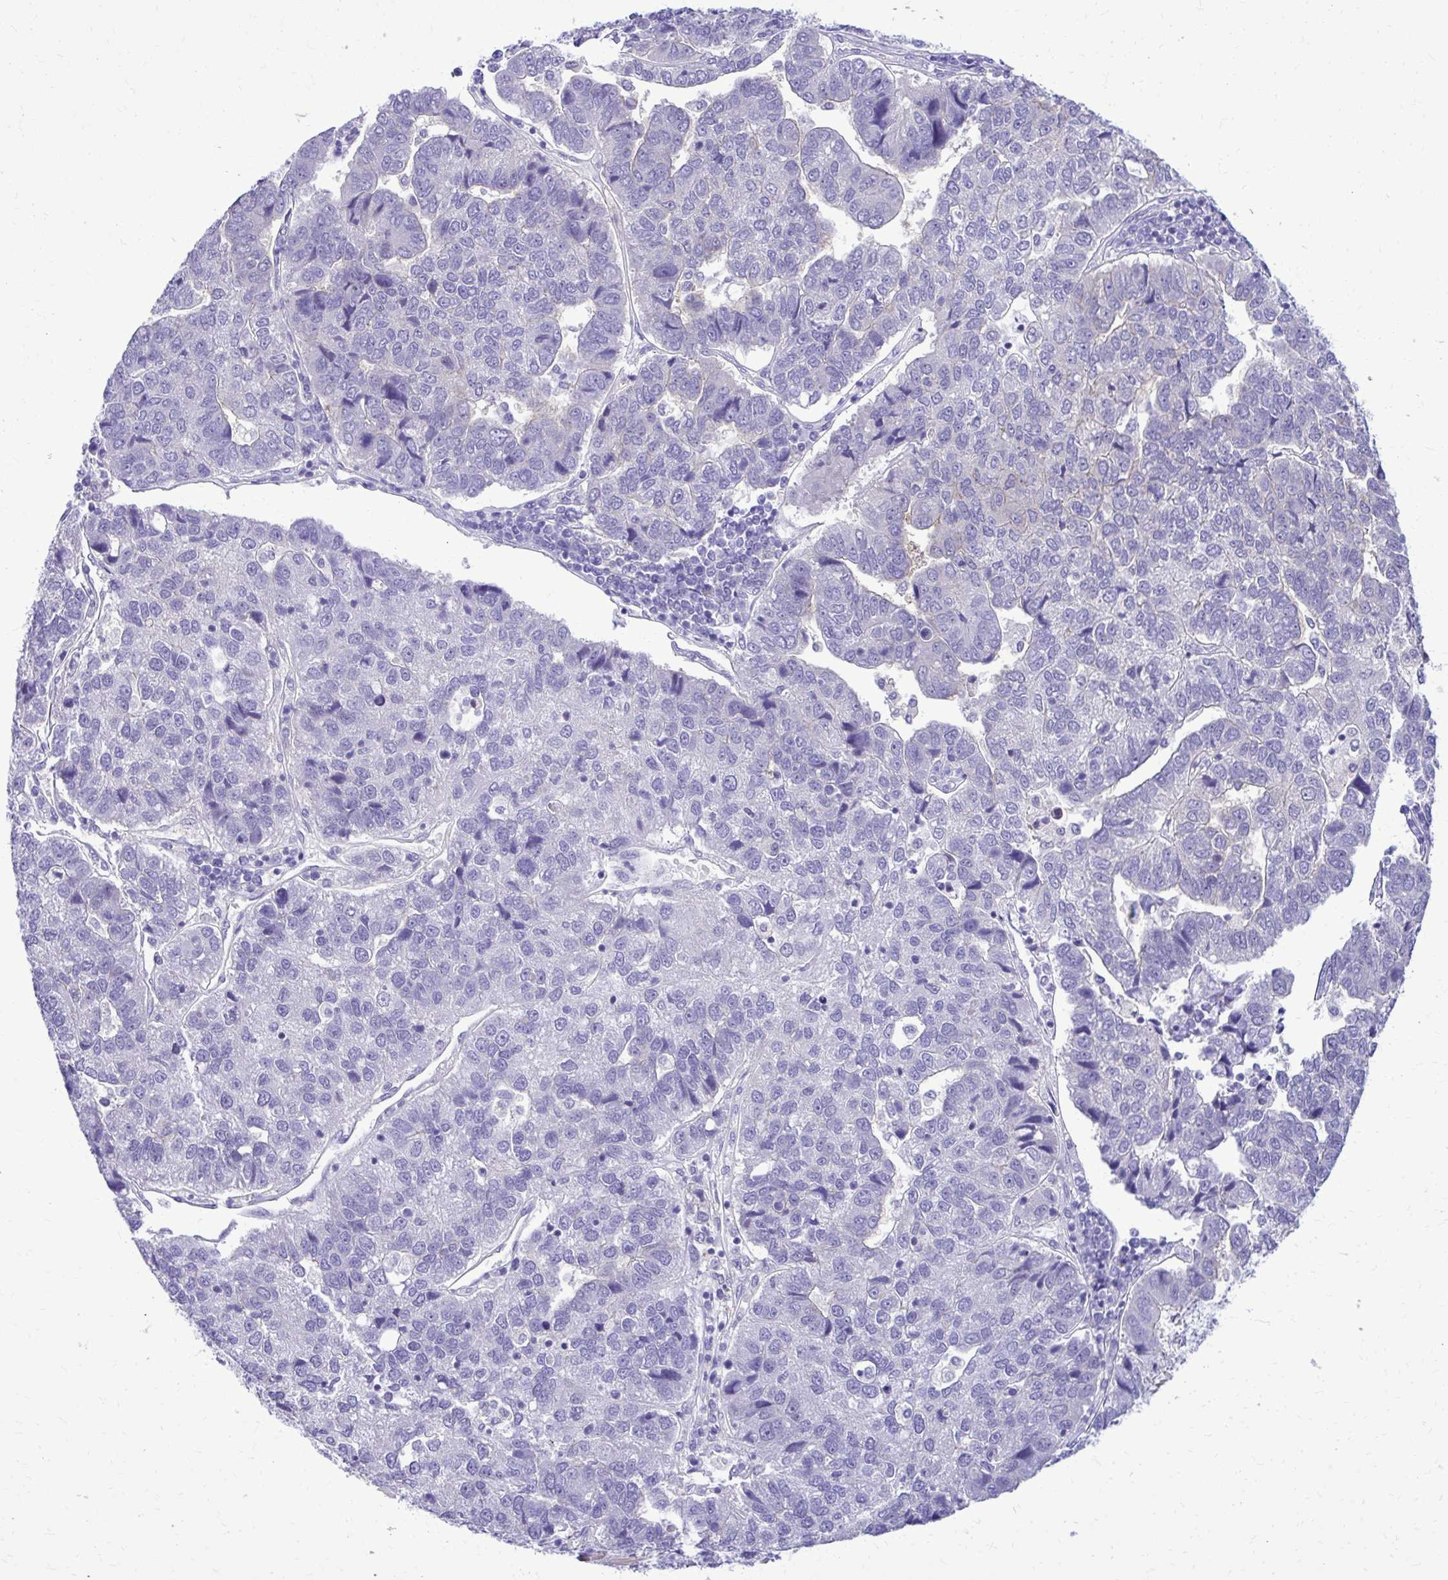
{"staining": {"intensity": "negative", "quantity": "none", "location": "none"}, "tissue": "pancreatic cancer", "cell_type": "Tumor cells", "image_type": "cancer", "snomed": [{"axis": "morphology", "description": "Adenocarcinoma, NOS"}, {"axis": "topography", "description": "Pancreas"}], "caption": "Tumor cells show no significant staining in pancreatic cancer. Nuclei are stained in blue.", "gene": "RASL11B", "patient": {"sex": "female", "age": 61}}